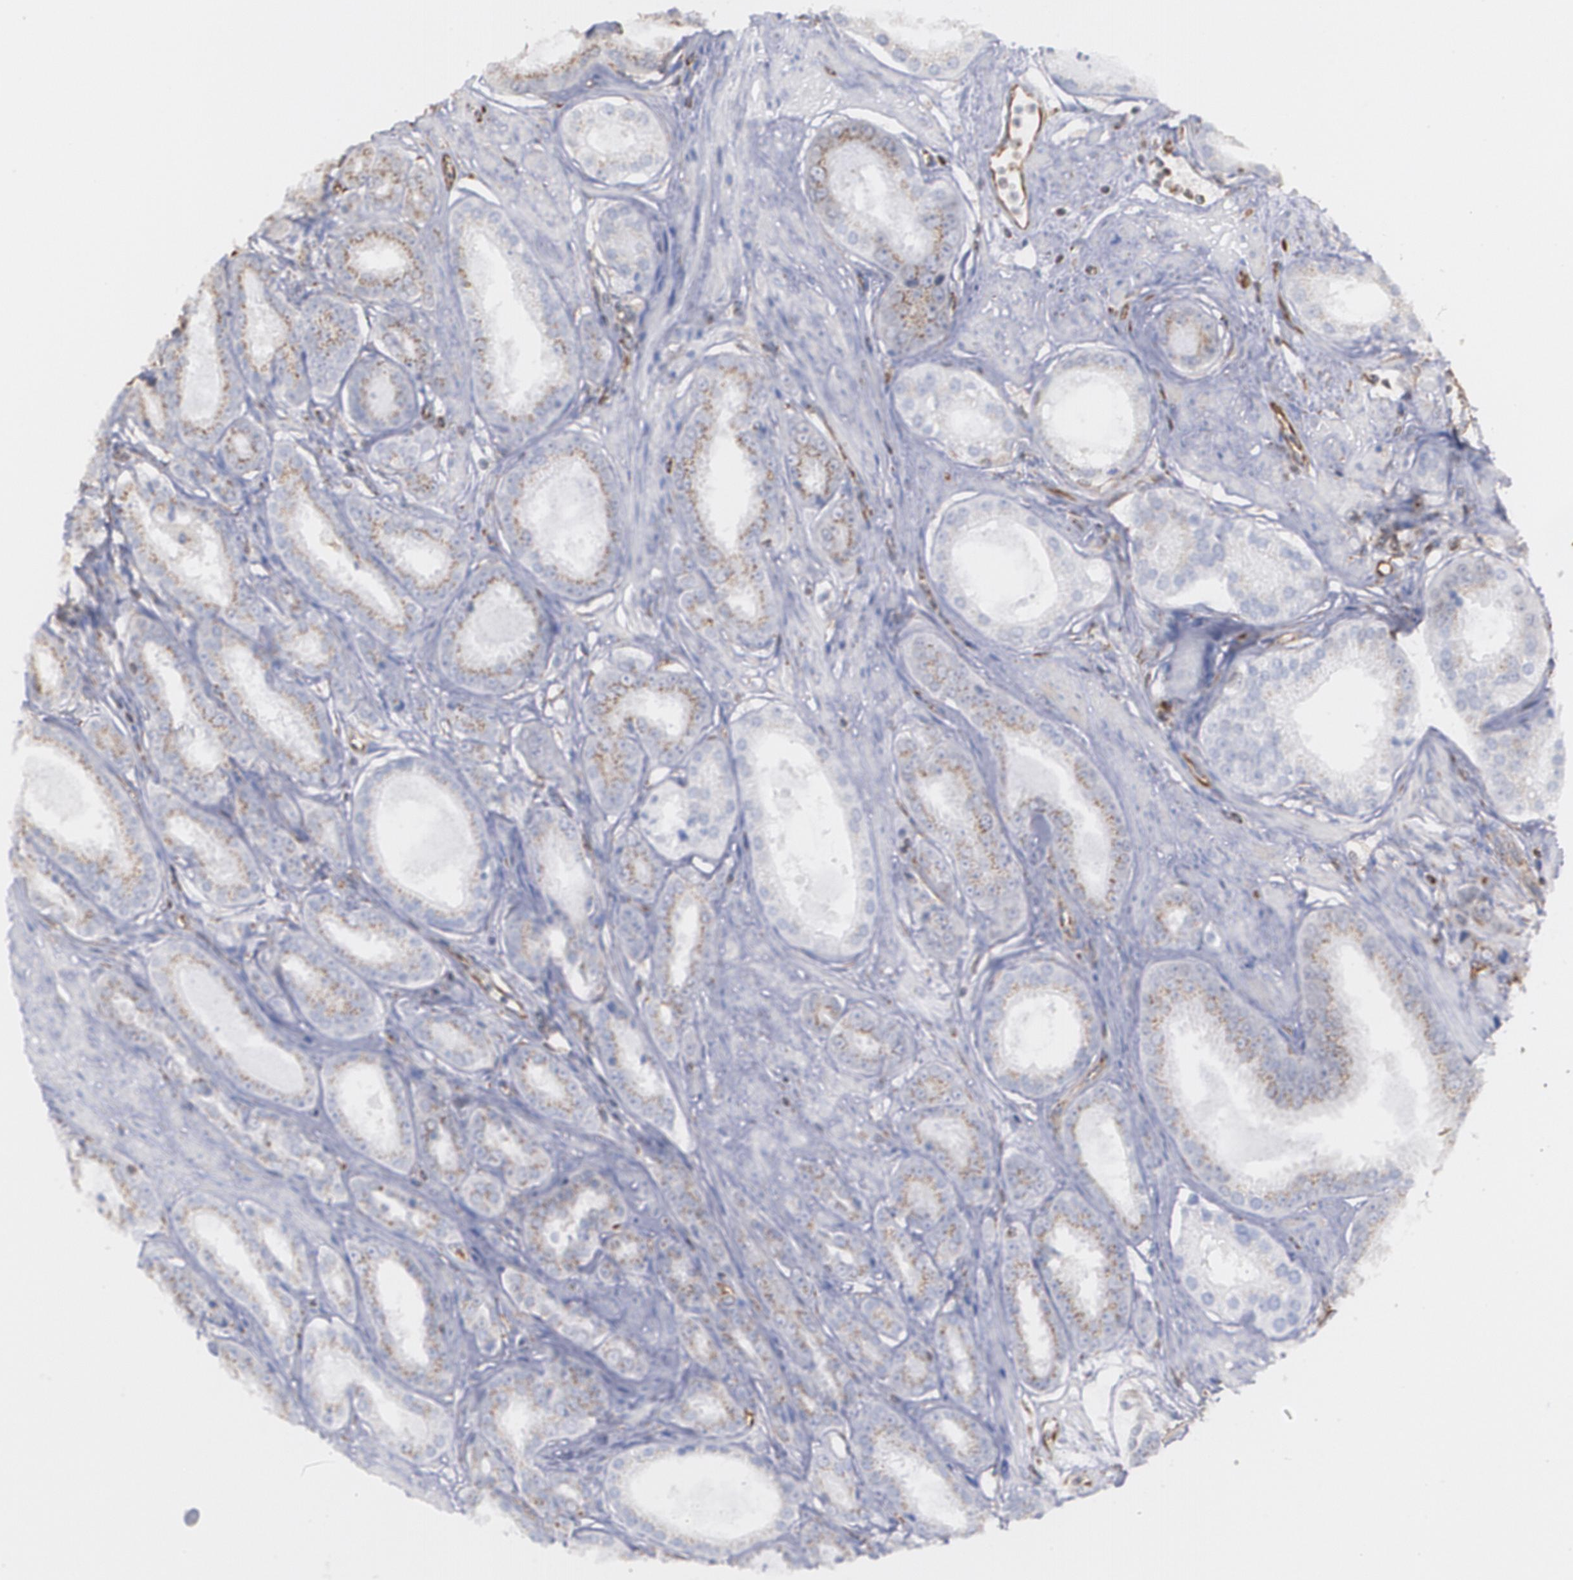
{"staining": {"intensity": "weak", "quantity": "25%-75%", "location": "cytoplasmic/membranous"}, "tissue": "prostate cancer", "cell_type": "Tumor cells", "image_type": "cancer", "snomed": [{"axis": "morphology", "description": "Adenocarcinoma, Medium grade"}, {"axis": "topography", "description": "Prostate"}], "caption": "Prostate medium-grade adenocarcinoma stained with DAB immunohistochemistry displays low levels of weak cytoplasmic/membranous staining in approximately 25%-75% of tumor cells.", "gene": "TRIP11", "patient": {"sex": "male", "age": 53}}